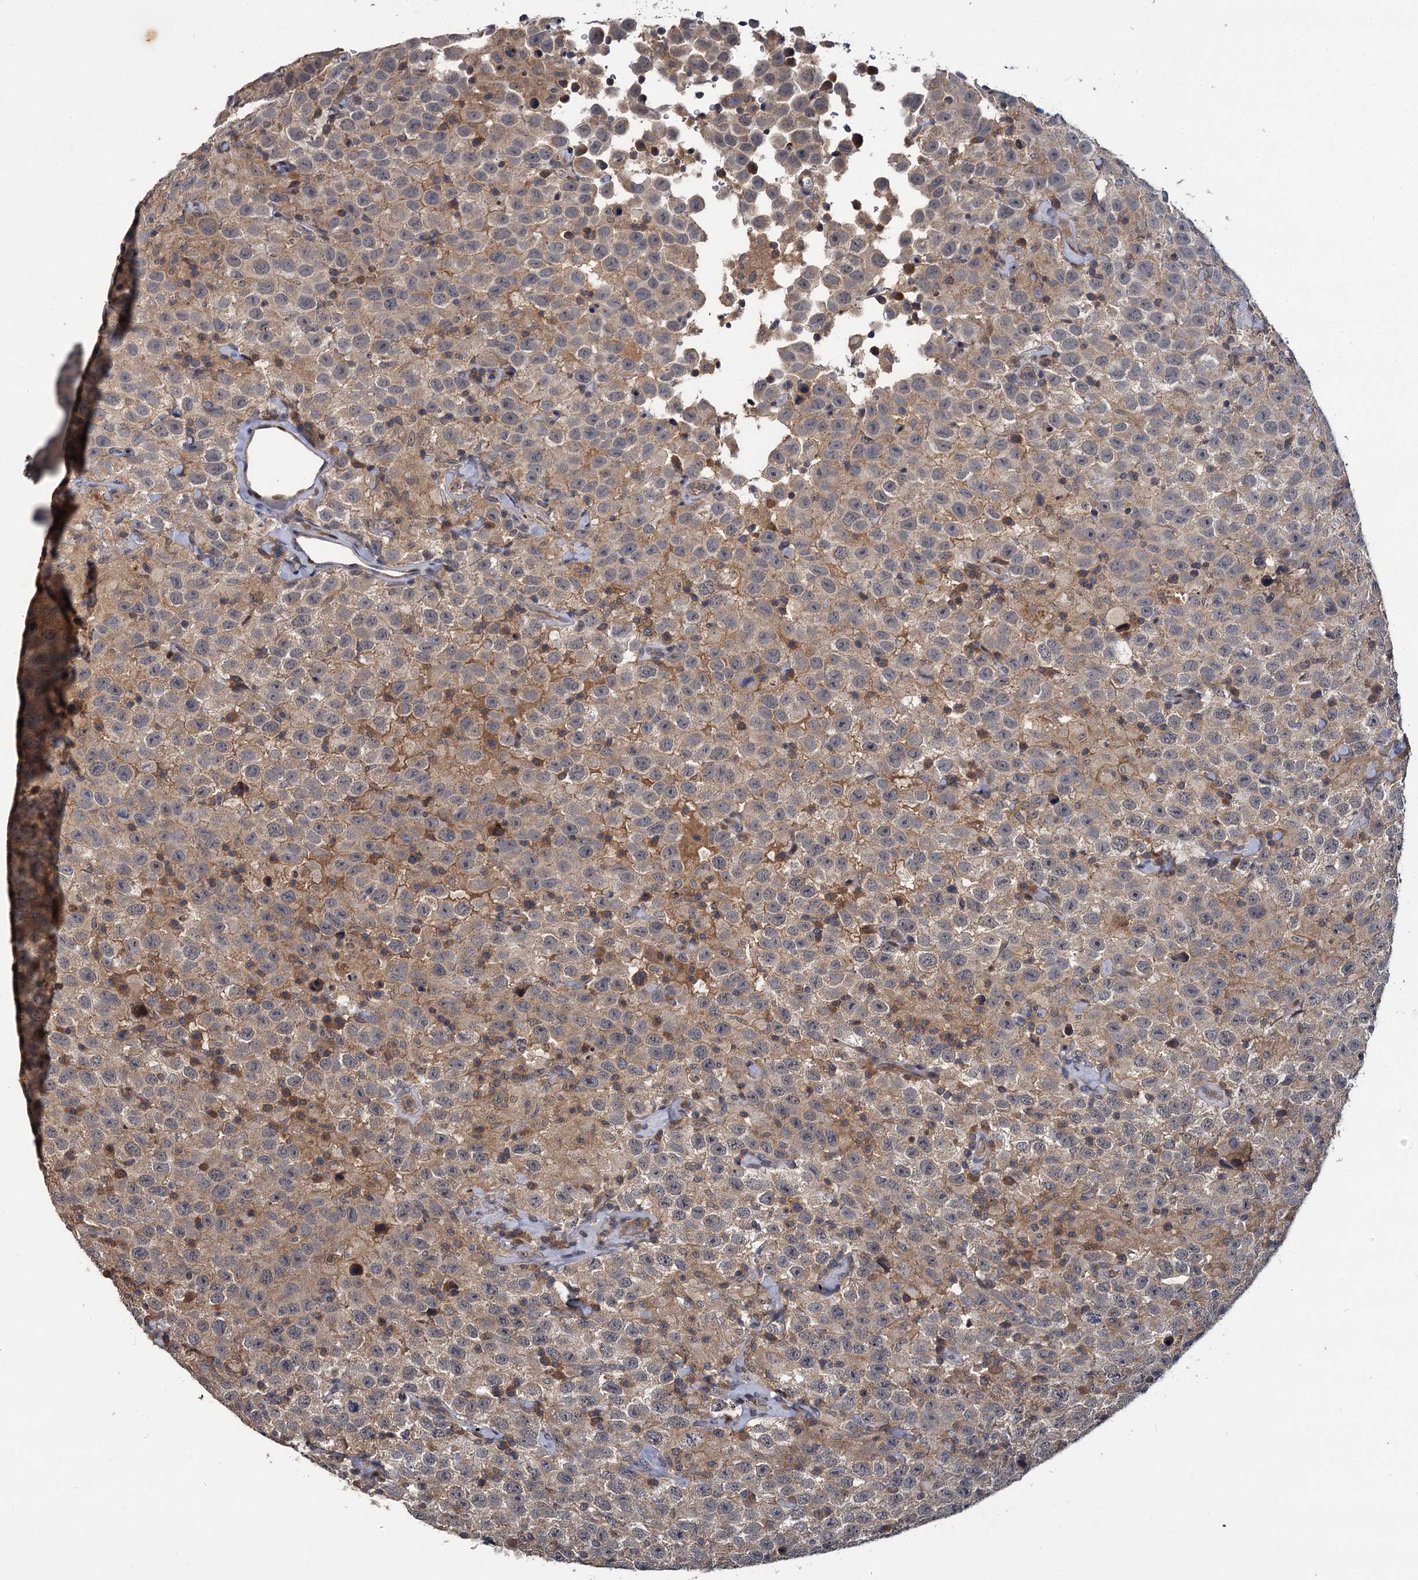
{"staining": {"intensity": "weak", "quantity": ">75%", "location": "cytoplasmic/membranous"}, "tissue": "testis cancer", "cell_type": "Tumor cells", "image_type": "cancer", "snomed": [{"axis": "morphology", "description": "Seminoma, NOS"}, {"axis": "topography", "description": "Testis"}], "caption": "A low amount of weak cytoplasmic/membranous staining is appreciated in about >75% of tumor cells in testis cancer tissue. The staining was performed using DAB, with brown indicating positive protein expression. Nuclei are stained blue with hematoxylin.", "gene": "TMEM39A", "patient": {"sex": "male", "age": 41}}